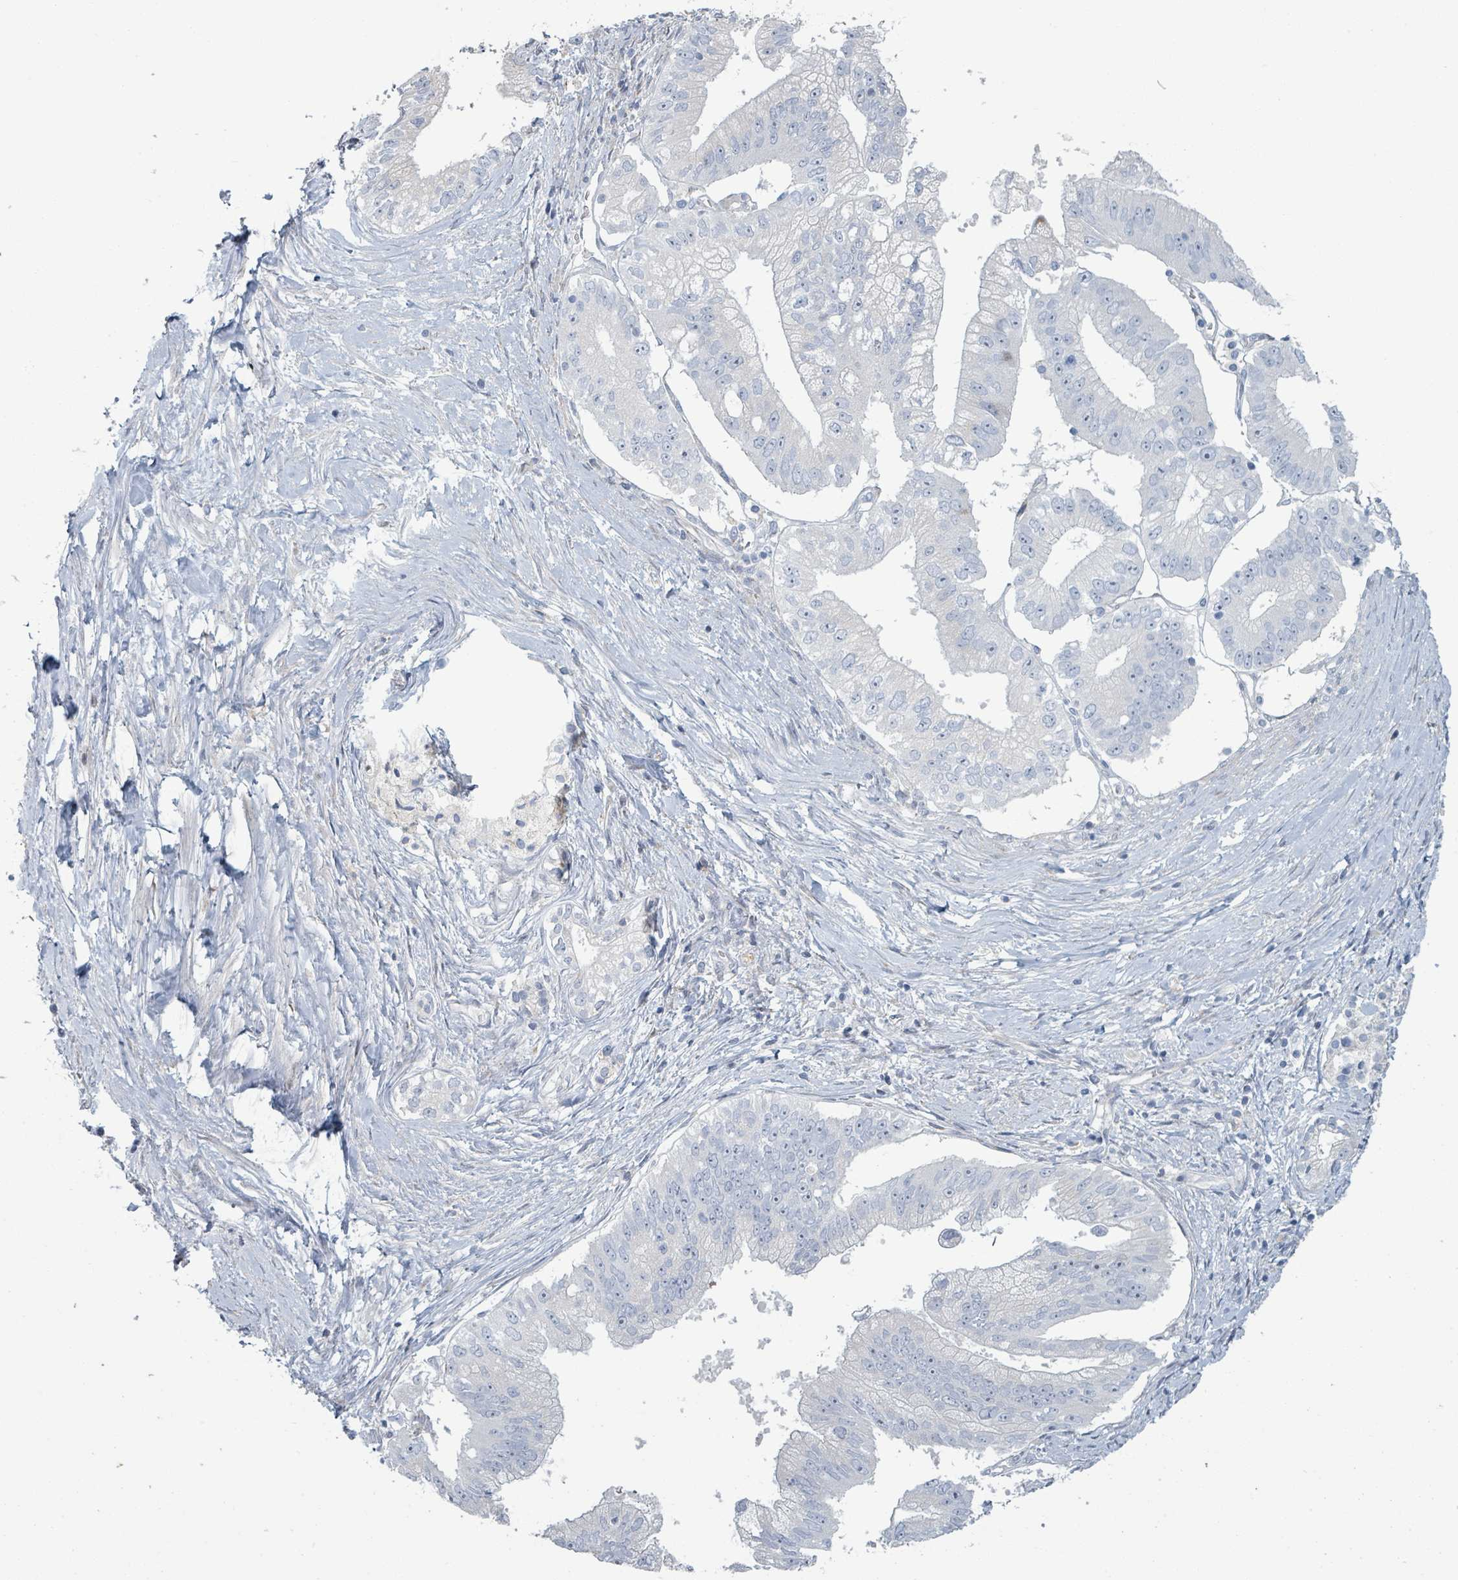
{"staining": {"intensity": "negative", "quantity": "none", "location": "none"}, "tissue": "pancreatic cancer", "cell_type": "Tumor cells", "image_type": "cancer", "snomed": [{"axis": "morphology", "description": "Adenocarcinoma, NOS"}, {"axis": "topography", "description": "Pancreas"}], "caption": "IHC micrograph of pancreatic cancer stained for a protein (brown), which displays no staining in tumor cells. (IHC, brightfield microscopy, high magnification).", "gene": "RAB33B", "patient": {"sex": "male", "age": 70}}